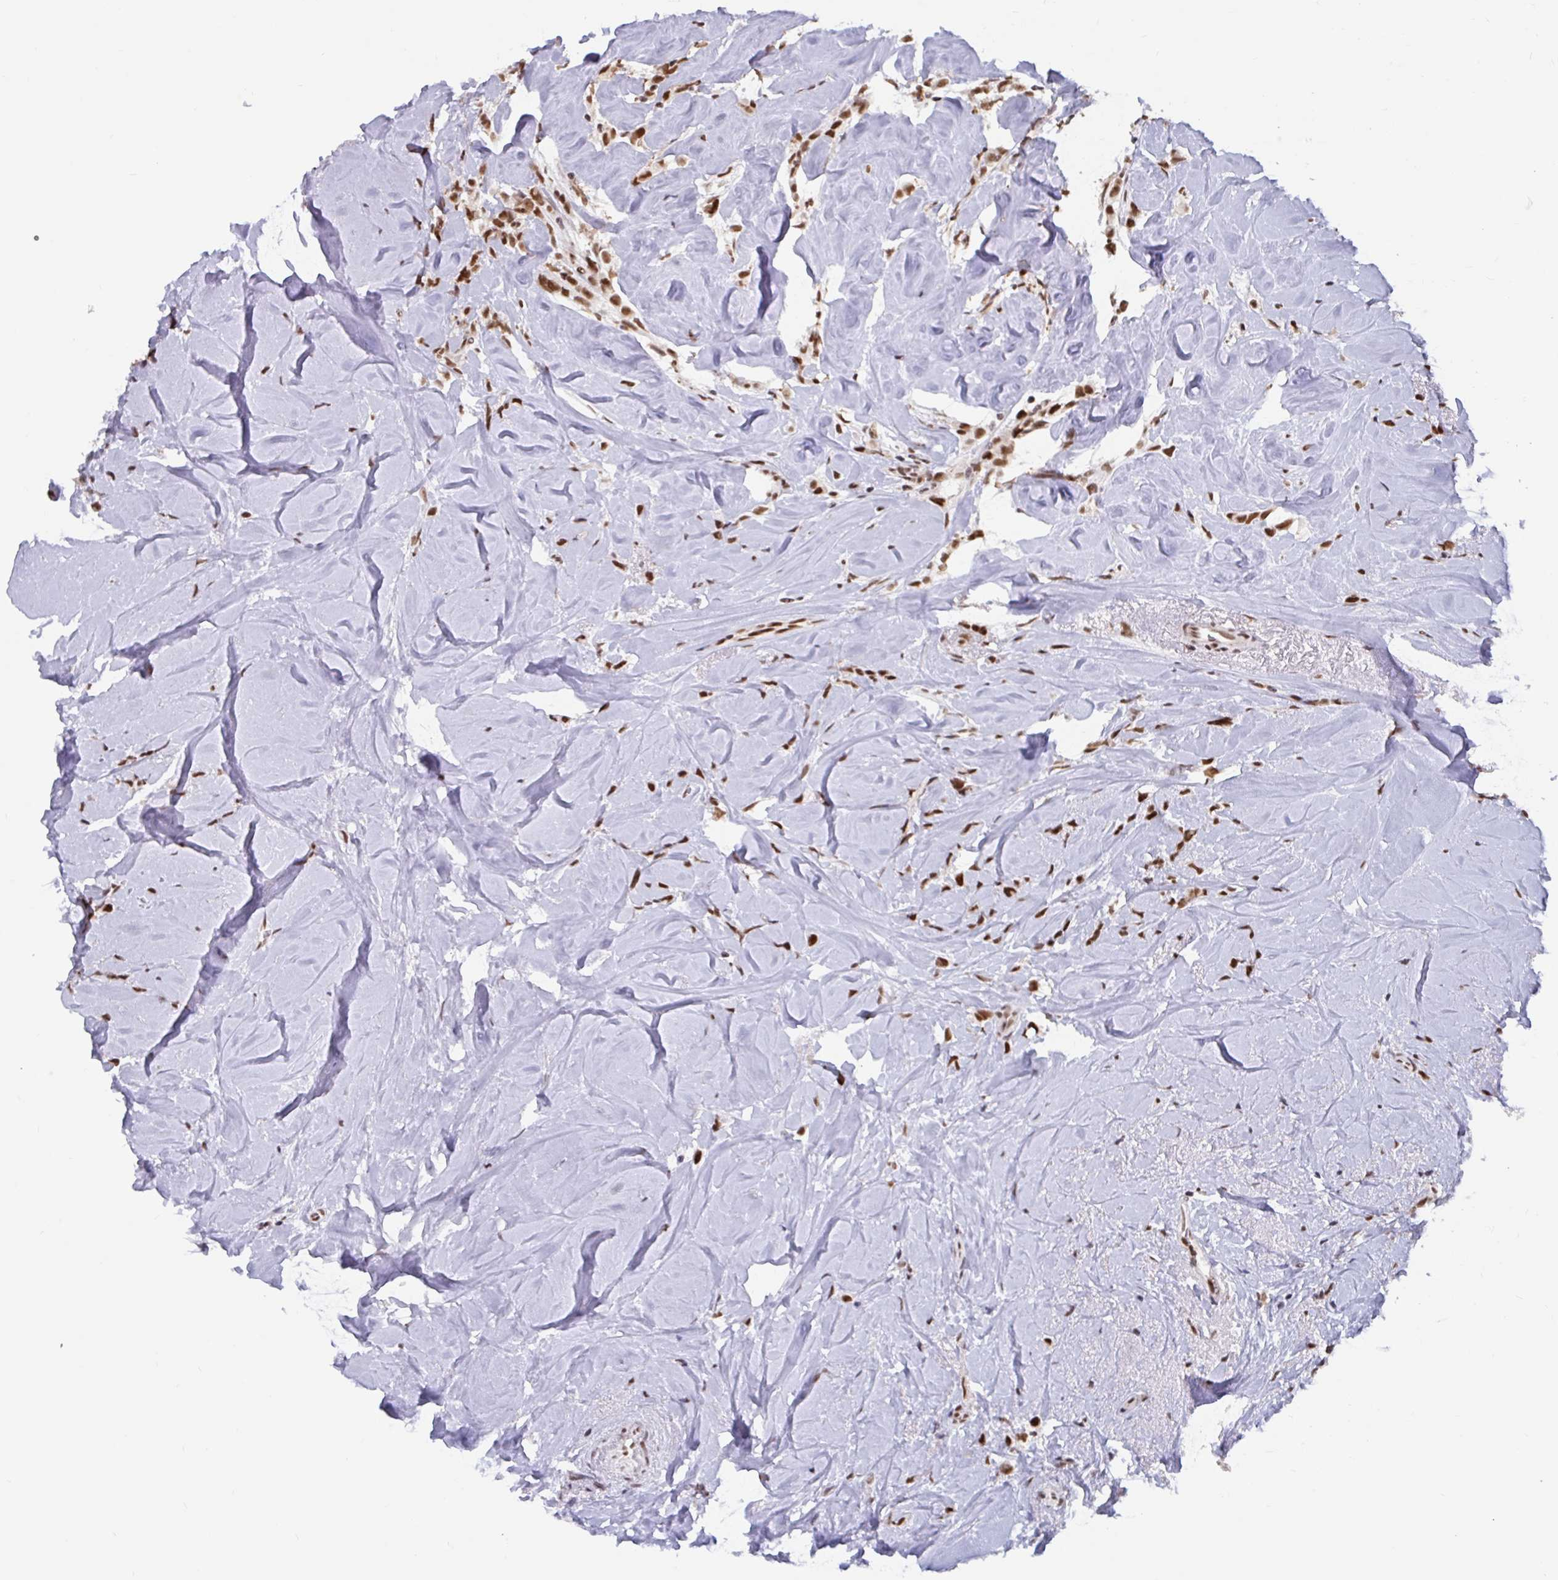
{"staining": {"intensity": "strong", "quantity": ">75%", "location": "nuclear"}, "tissue": "breast cancer", "cell_type": "Tumor cells", "image_type": "cancer", "snomed": [{"axis": "morphology", "description": "Duct carcinoma"}, {"axis": "topography", "description": "Breast"}], "caption": "A high amount of strong nuclear positivity is appreciated in approximately >75% of tumor cells in breast cancer tissue. The protein of interest is shown in brown color, while the nuclei are stained blue.", "gene": "PHF10", "patient": {"sex": "female", "age": 80}}